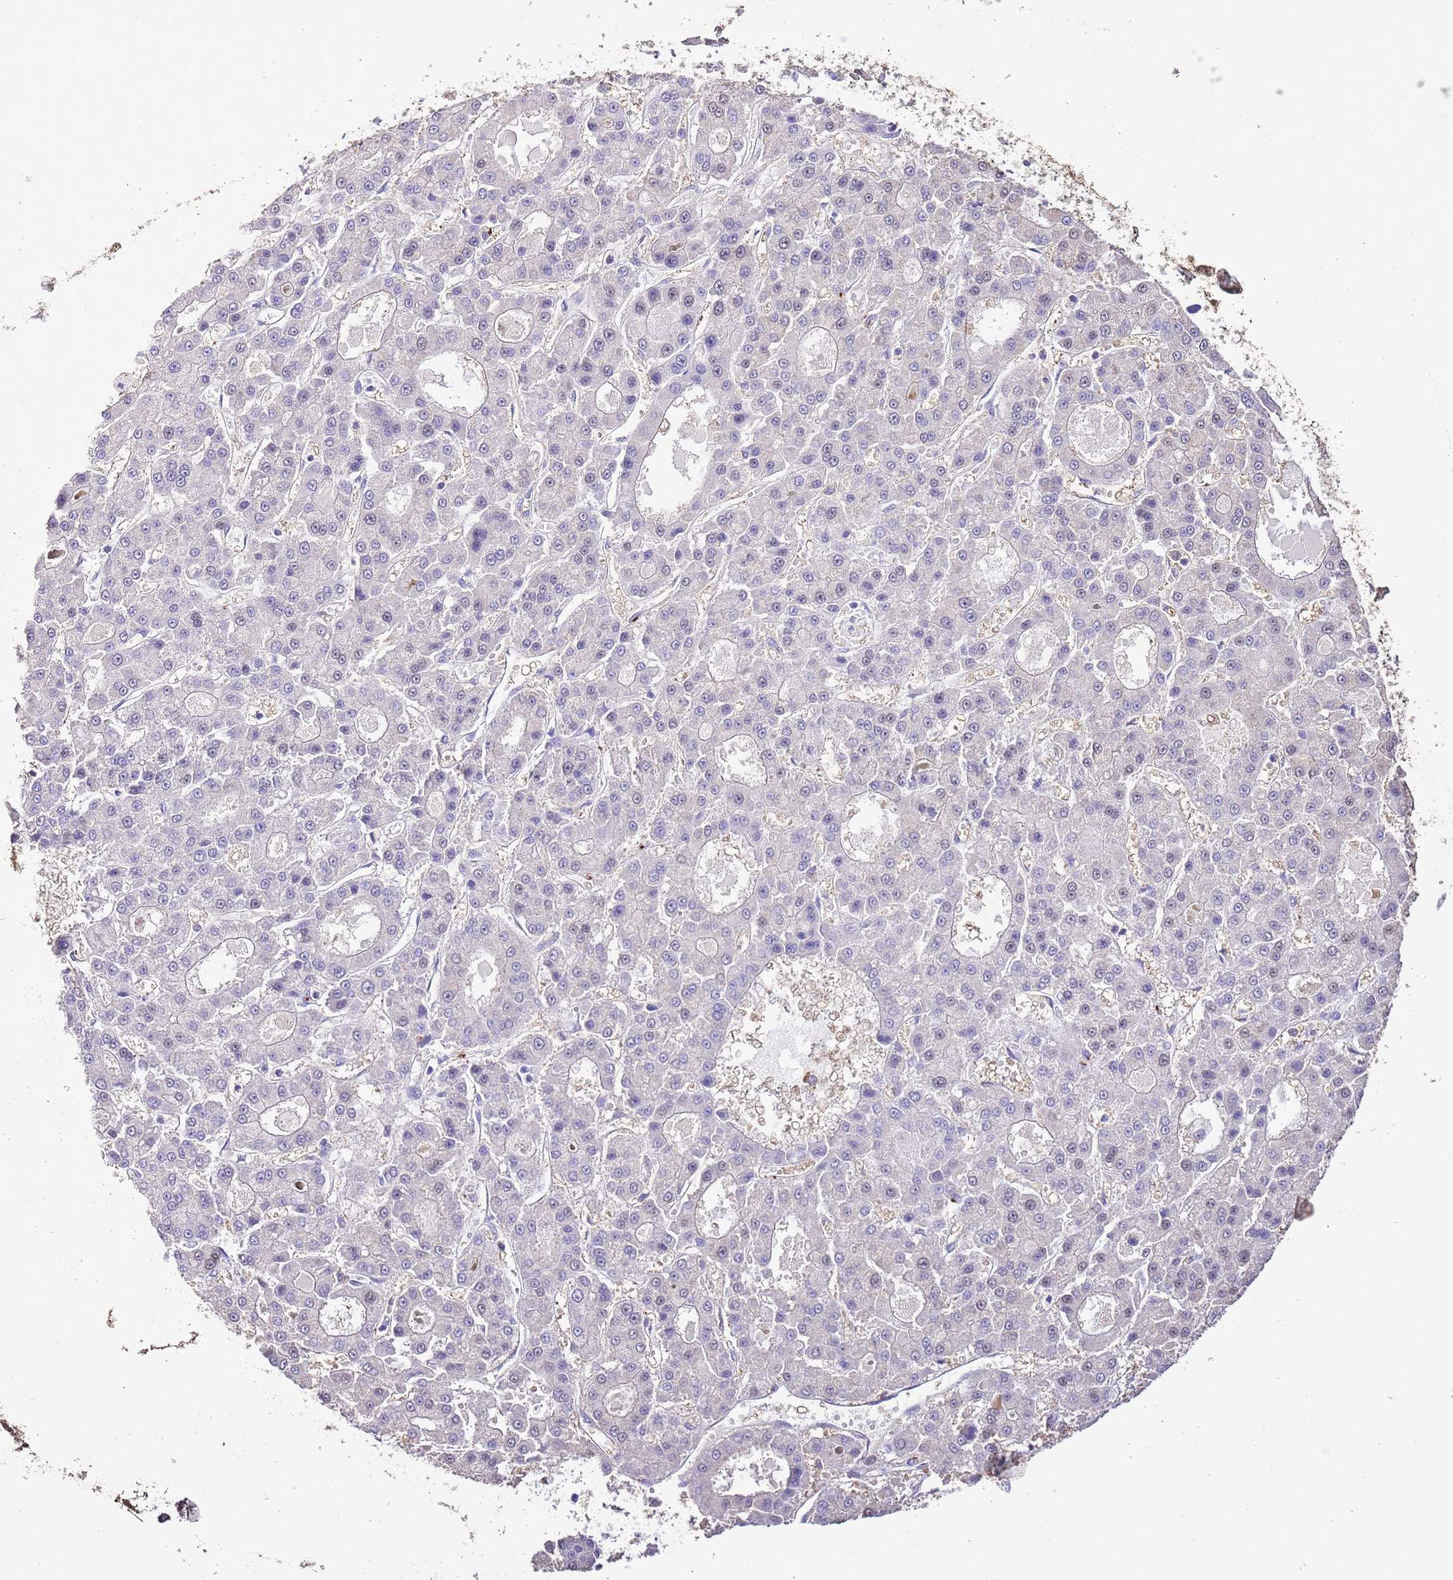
{"staining": {"intensity": "negative", "quantity": "none", "location": "none"}, "tissue": "liver cancer", "cell_type": "Tumor cells", "image_type": "cancer", "snomed": [{"axis": "morphology", "description": "Carcinoma, Hepatocellular, NOS"}, {"axis": "topography", "description": "Liver"}], "caption": "Immunohistochemical staining of human liver hepatocellular carcinoma exhibits no significant positivity in tumor cells. (Stains: DAB (3,3'-diaminobenzidine) immunohistochemistry with hematoxylin counter stain, Microscopy: brightfield microscopy at high magnification).", "gene": "IZUMO4", "patient": {"sex": "male", "age": 70}}